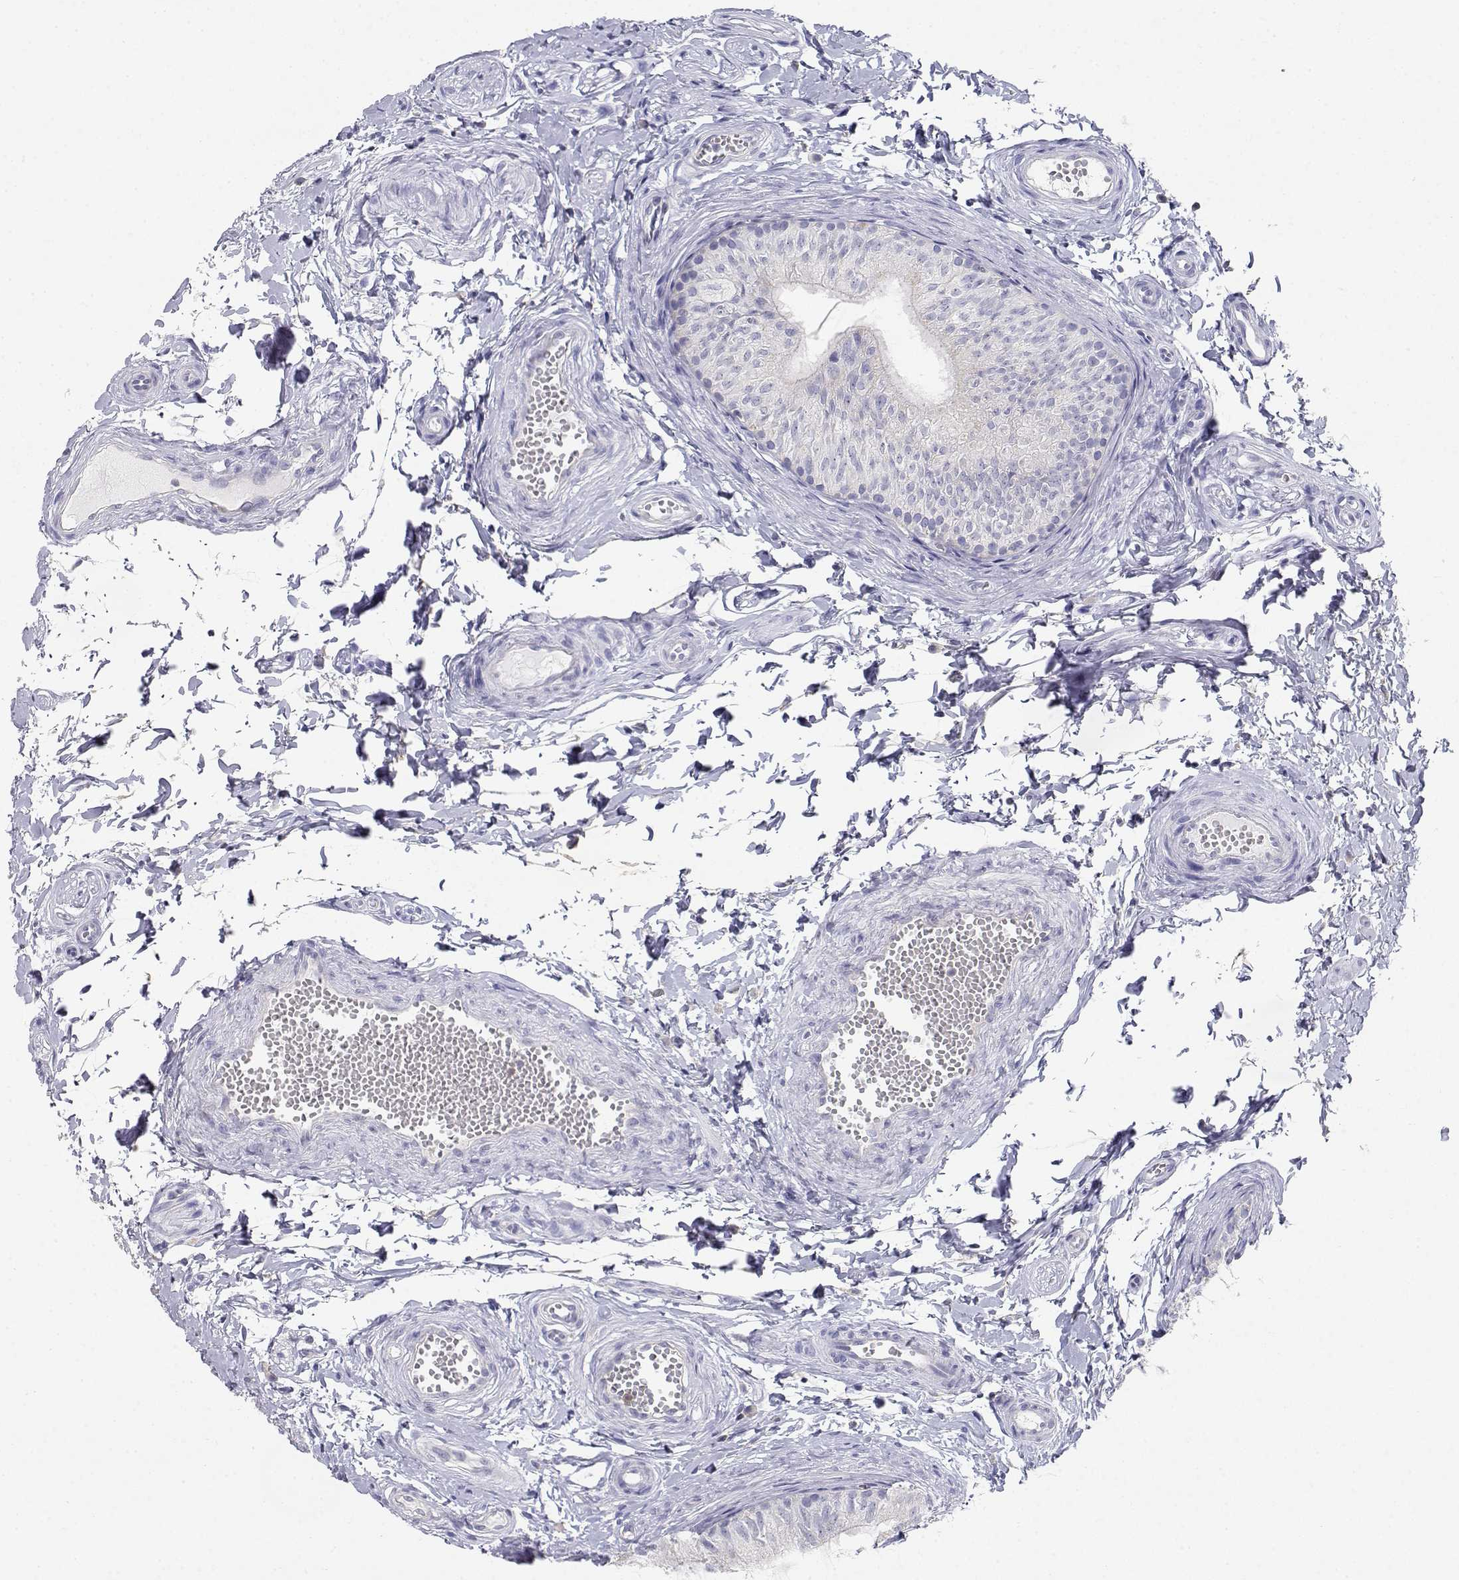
{"staining": {"intensity": "weak", "quantity": "<25%", "location": "cytoplasmic/membranous"}, "tissue": "epididymis", "cell_type": "Glandular cells", "image_type": "normal", "snomed": [{"axis": "morphology", "description": "Normal tissue, NOS"}, {"axis": "topography", "description": "Epididymis"}], "caption": "Human epididymis stained for a protein using immunohistochemistry reveals no staining in glandular cells.", "gene": "ADA", "patient": {"sex": "male", "age": 22}}